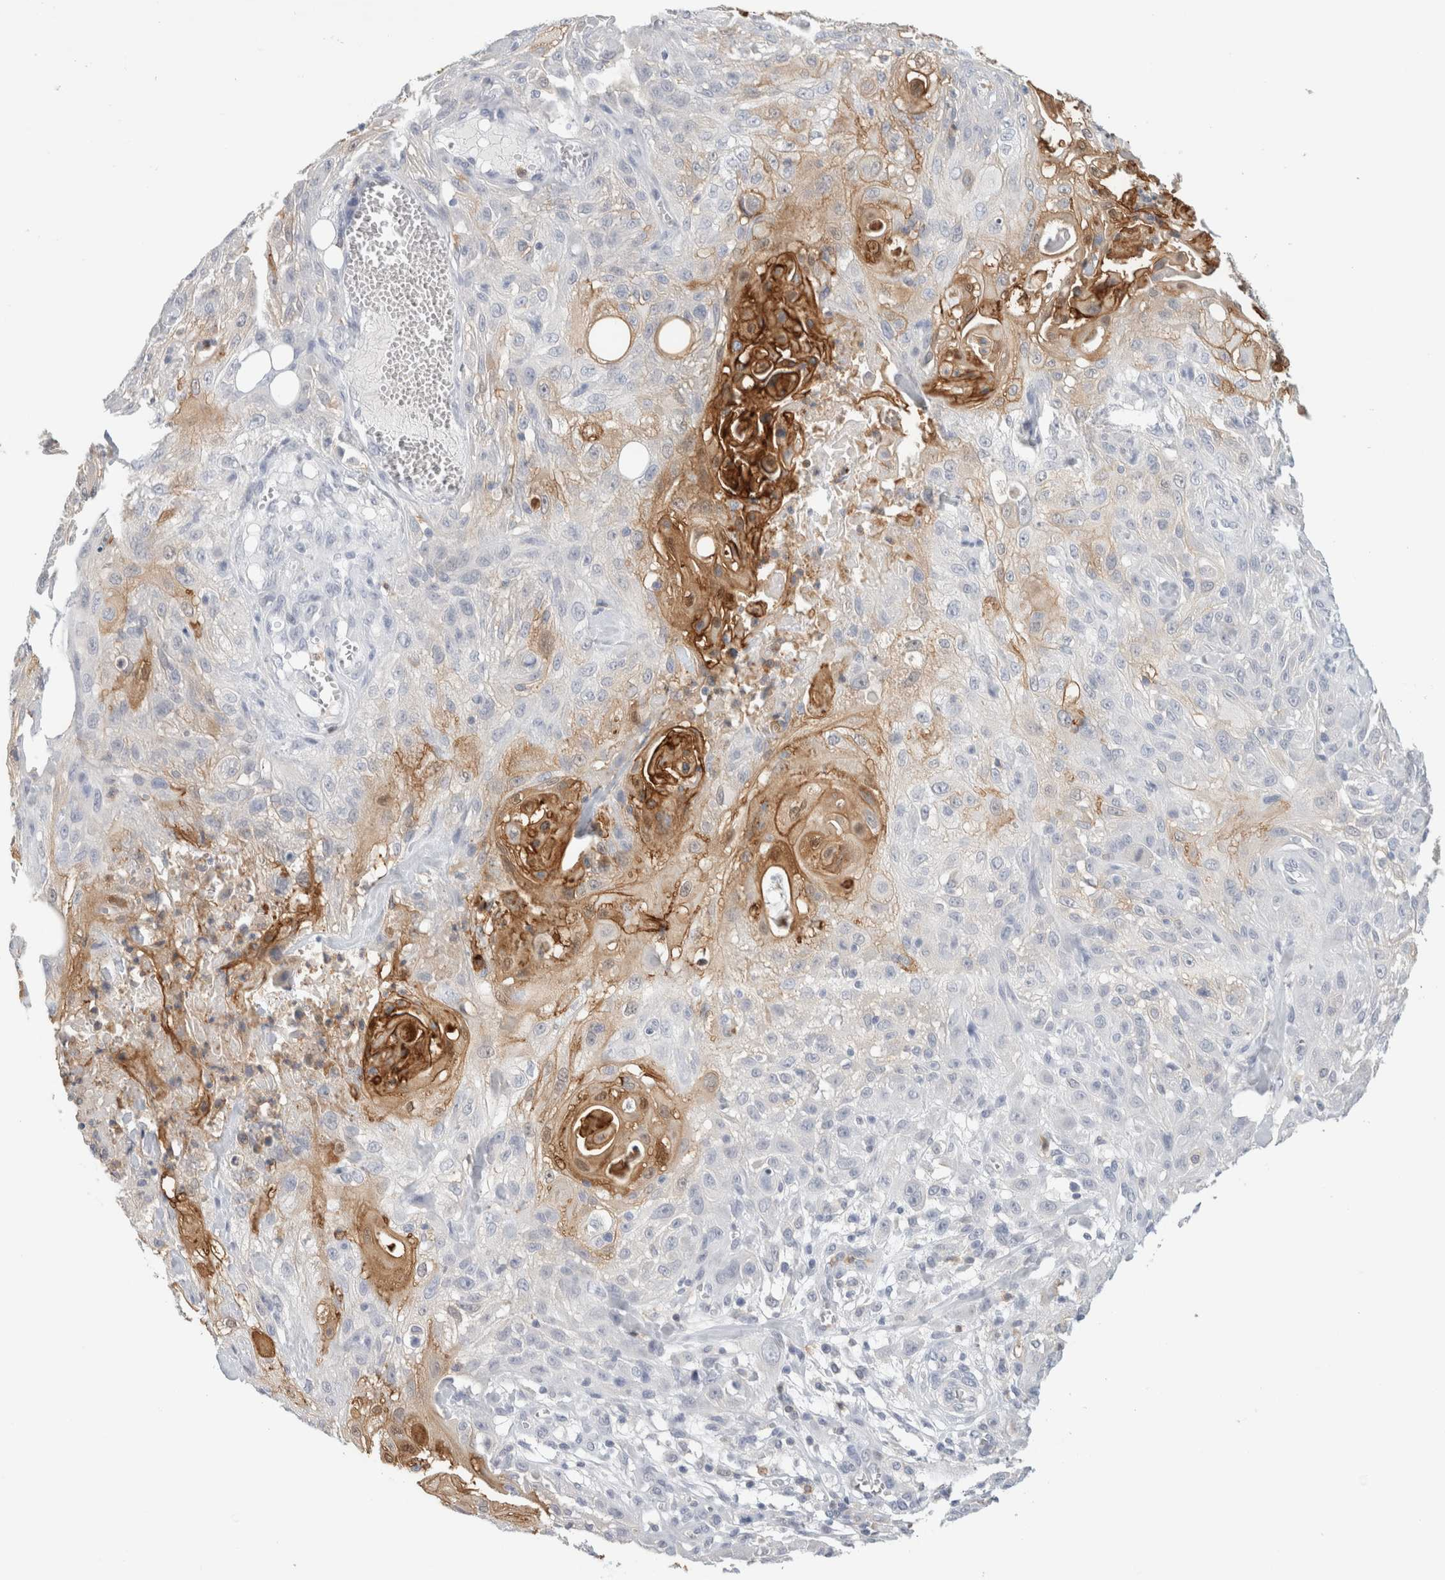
{"staining": {"intensity": "moderate", "quantity": "<25%", "location": "cytoplasmic/membranous"}, "tissue": "skin cancer", "cell_type": "Tumor cells", "image_type": "cancer", "snomed": [{"axis": "morphology", "description": "Squamous cell carcinoma, NOS"}, {"axis": "topography", "description": "Skin"}], "caption": "A photomicrograph of human skin cancer stained for a protein demonstrates moderate cytoplasmic/membranous brown staining in tumor cells.", "gene": "P2RY2", "patient": {"sex": "male", "age": 75}}